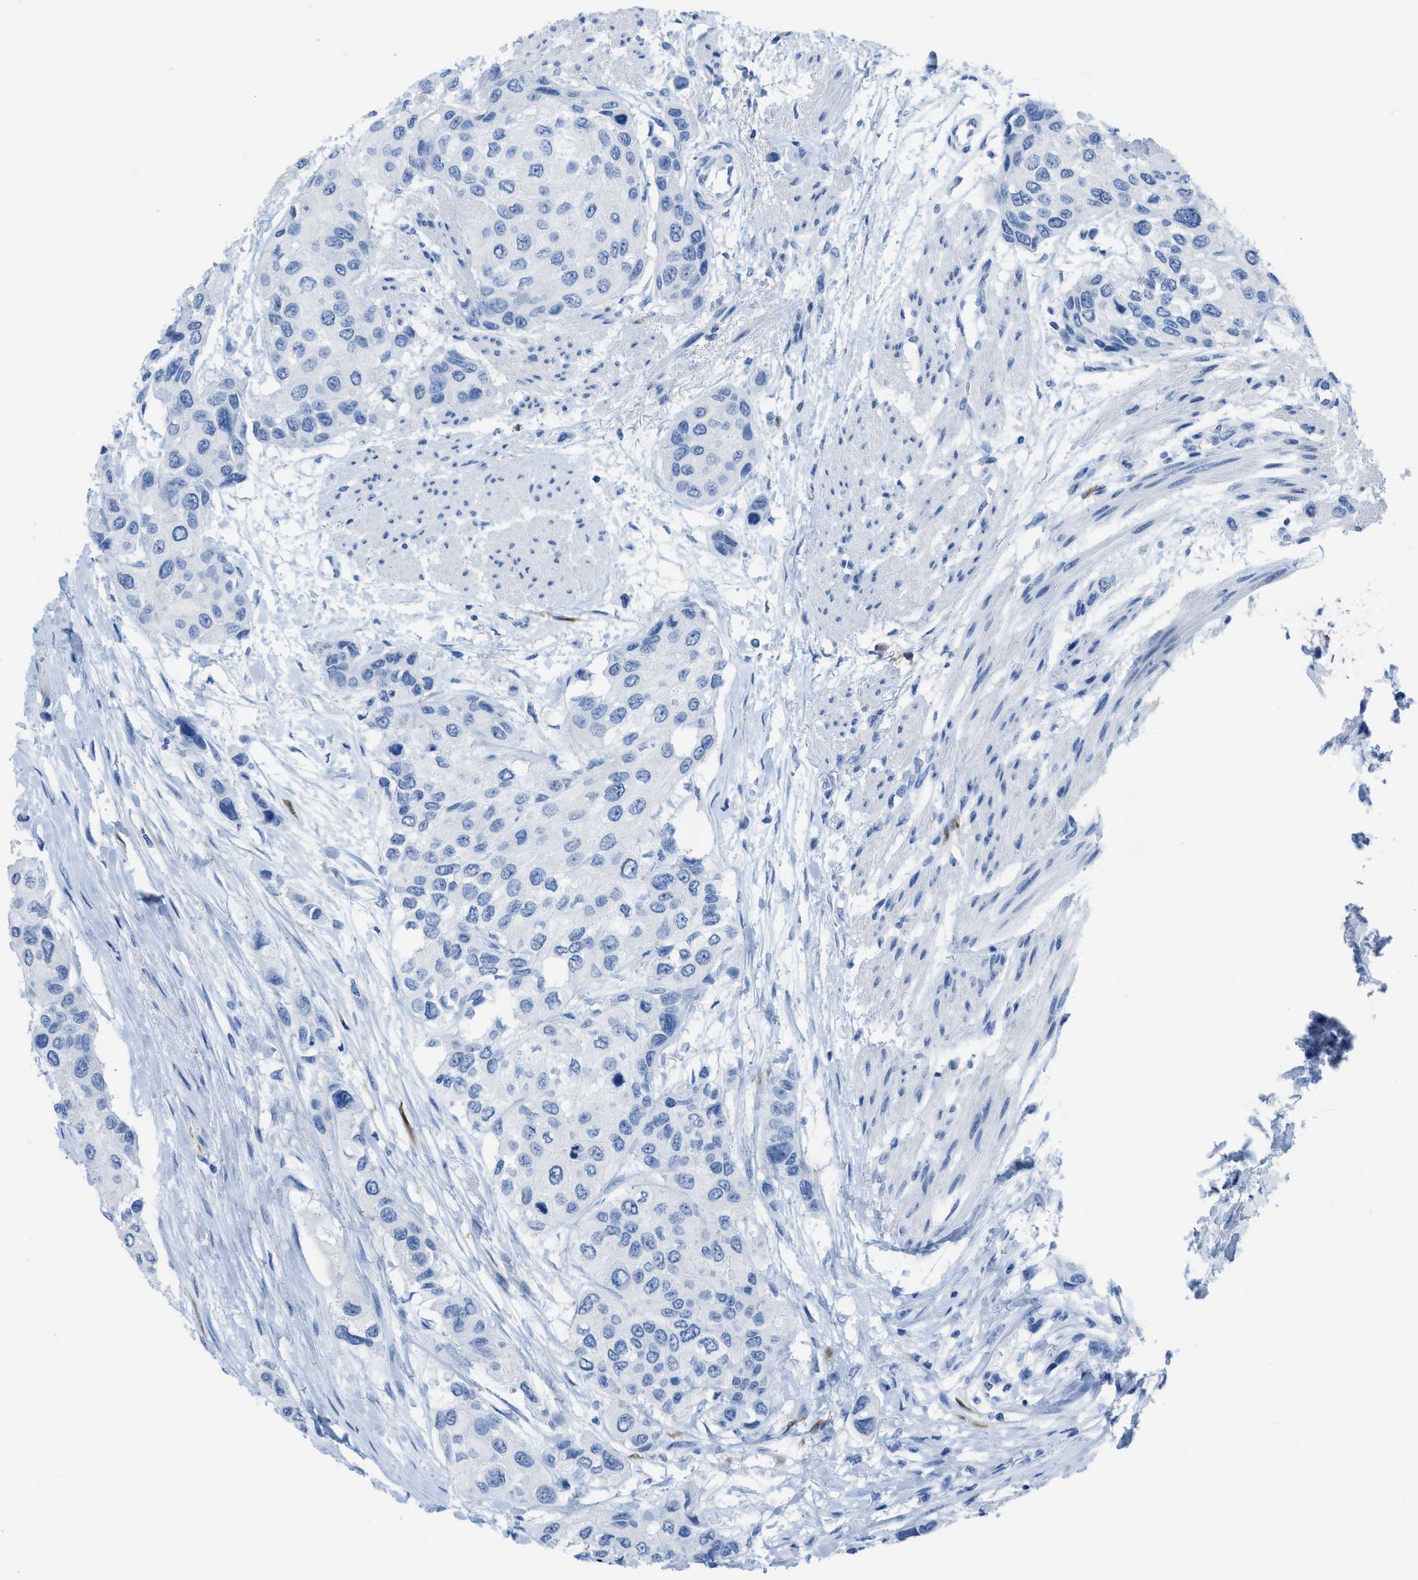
{"staining": {"intensity": "negative", "quantity": "none", "location": "none"}, "tissue": "urothelial cancer", "cell_type": "Tumor cells", "image_type": "cancer", "snomed": [{"axis": "morphology", "description": "Urothelial carcinoma, High grade"}, {"axis": "topography", "description": "Urinary bladder"}], "caption": "IHC of urothelial cancer shows no expression in tumor cells.", "gene": "CDKN2A", "patient": {"sex": "female", "age": 56}}